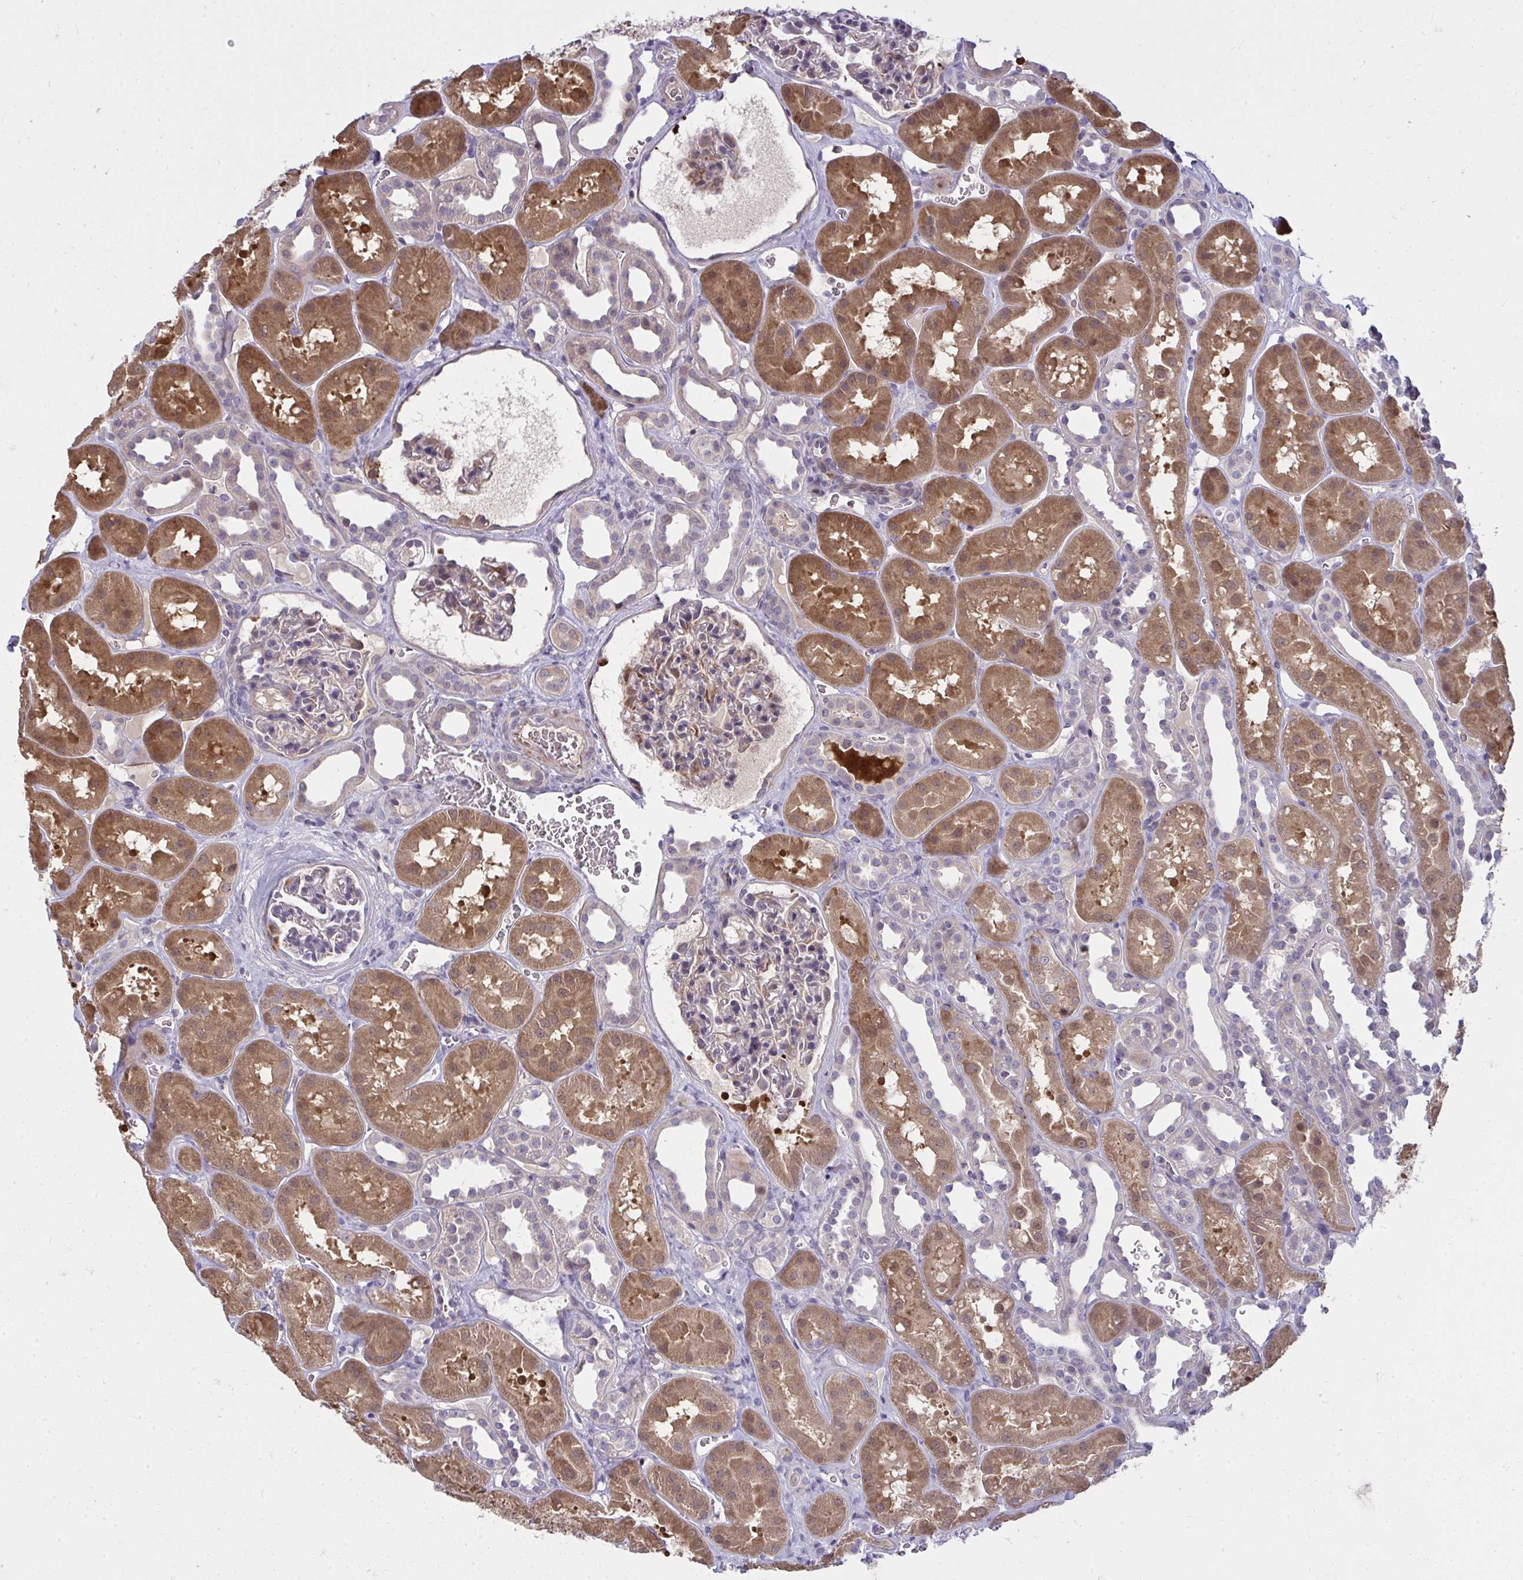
{"staining": {"intensity": "moderate", "quantity": "<25%", "location": "cytoplasmic/membranous"}, "tissue": "kidney", "cell_type": "Cells in glomeruli", "image_type": "normal", "snomed": [{"axis": "morphology", "description": "Normal tissue, NOS"}, {"axis": "topography", "description": "Kidney"}], "caption": "DAB immunohistochemical staining of benign human kidney shows moderate cytoplasmic/membranous protein staining in approximately <25% of cells in glomeruli. (brown staining indicates protein expression, while blue staining denotes nuclei).", "gene": "SLC14A1", "patient": {"sex": "female", "age": 41}}